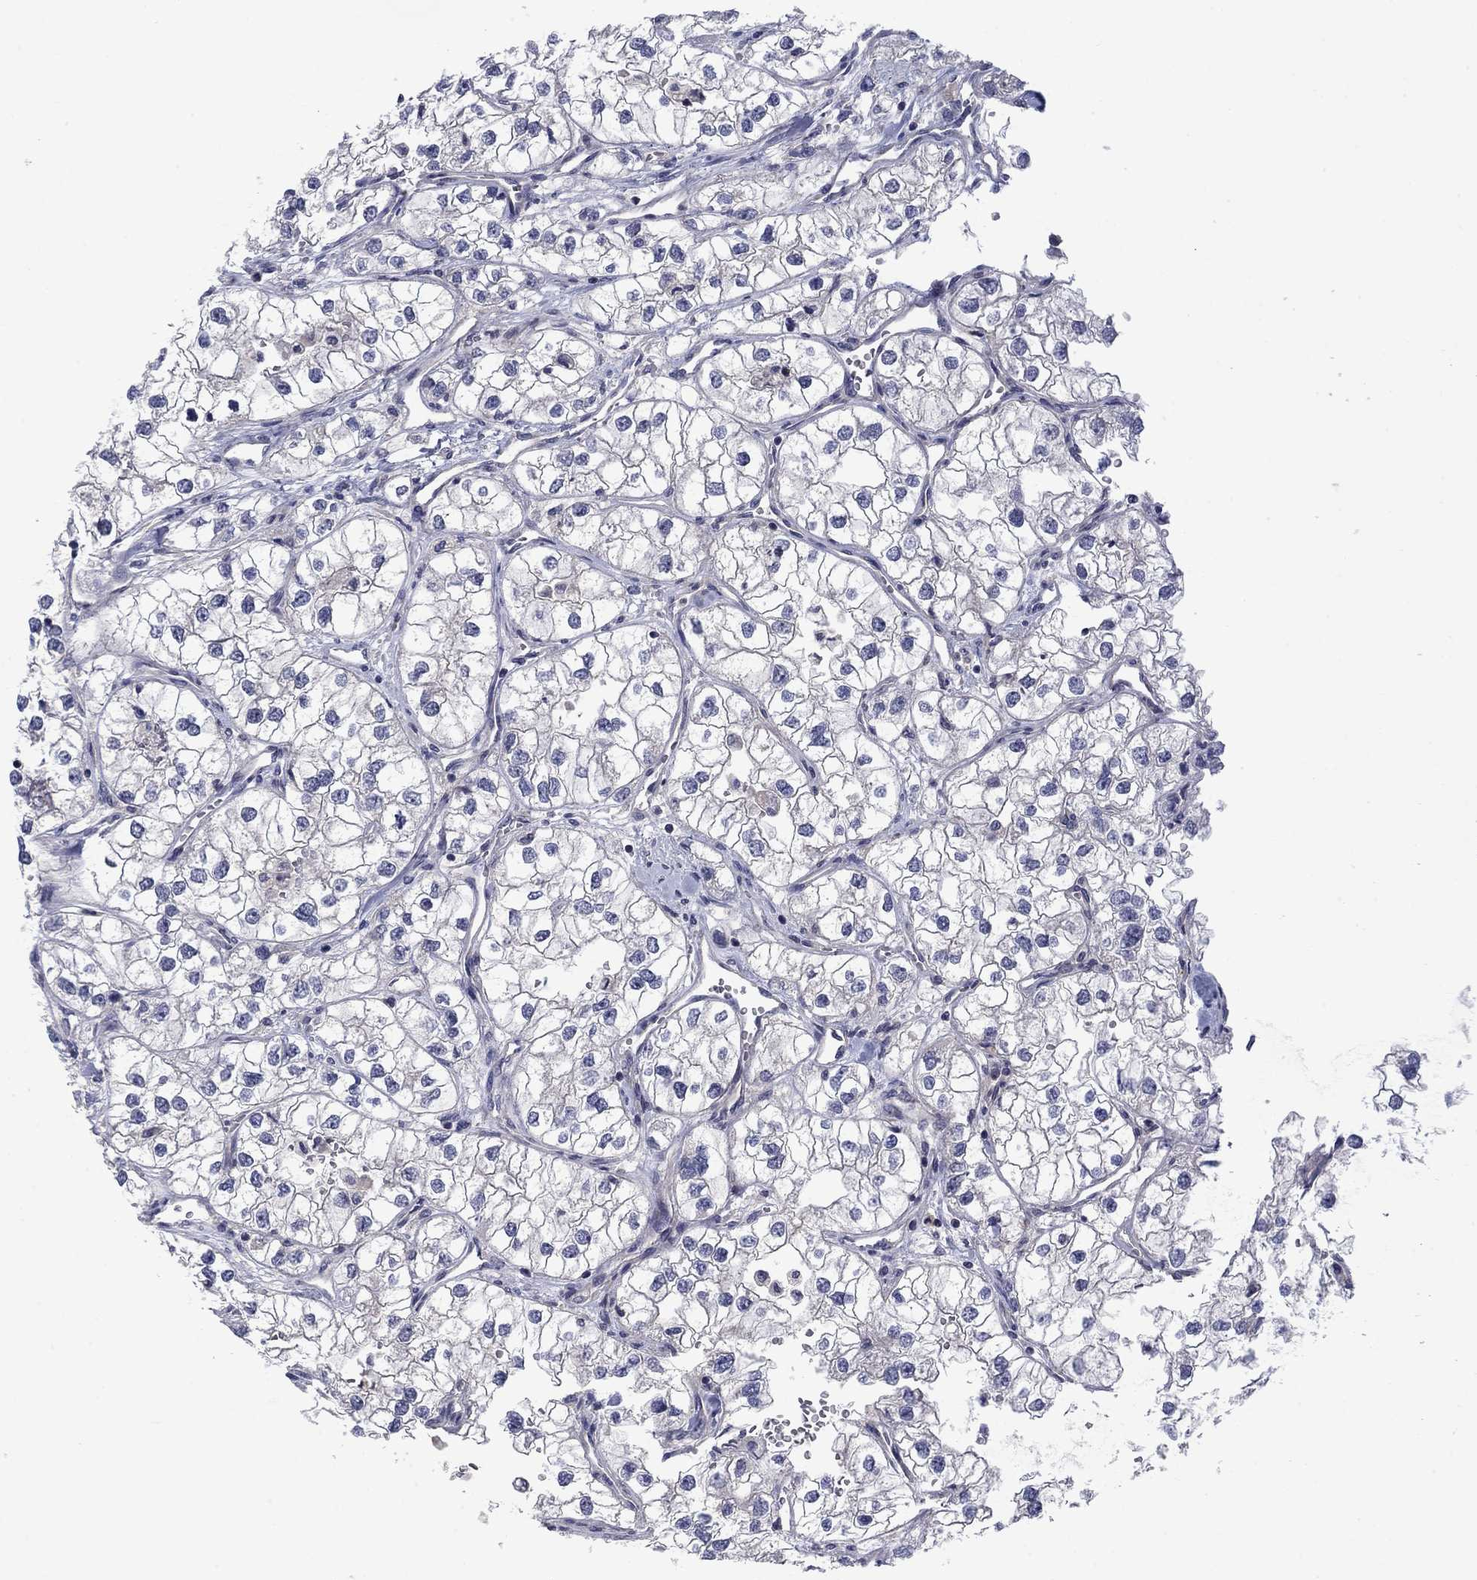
{"staining": {"intensity": "negative", "quantity": "none", "location": "none"}, "tissue": "renal cancer", "cell_type": "Tumor cells", "image_type": "cancer", "snomed": [{"axis": "morphology", "description": "Adenocarcinoma, NOS"}, {"axis": "topography", "description": "Kidney"}], "caption": "Photomicrograph shows no protein staining in tumor cells of renal cancer (adenocarcinoma) tissue.", "gene": "KIF15", "patient": {"sex": "male", "age": 59}}